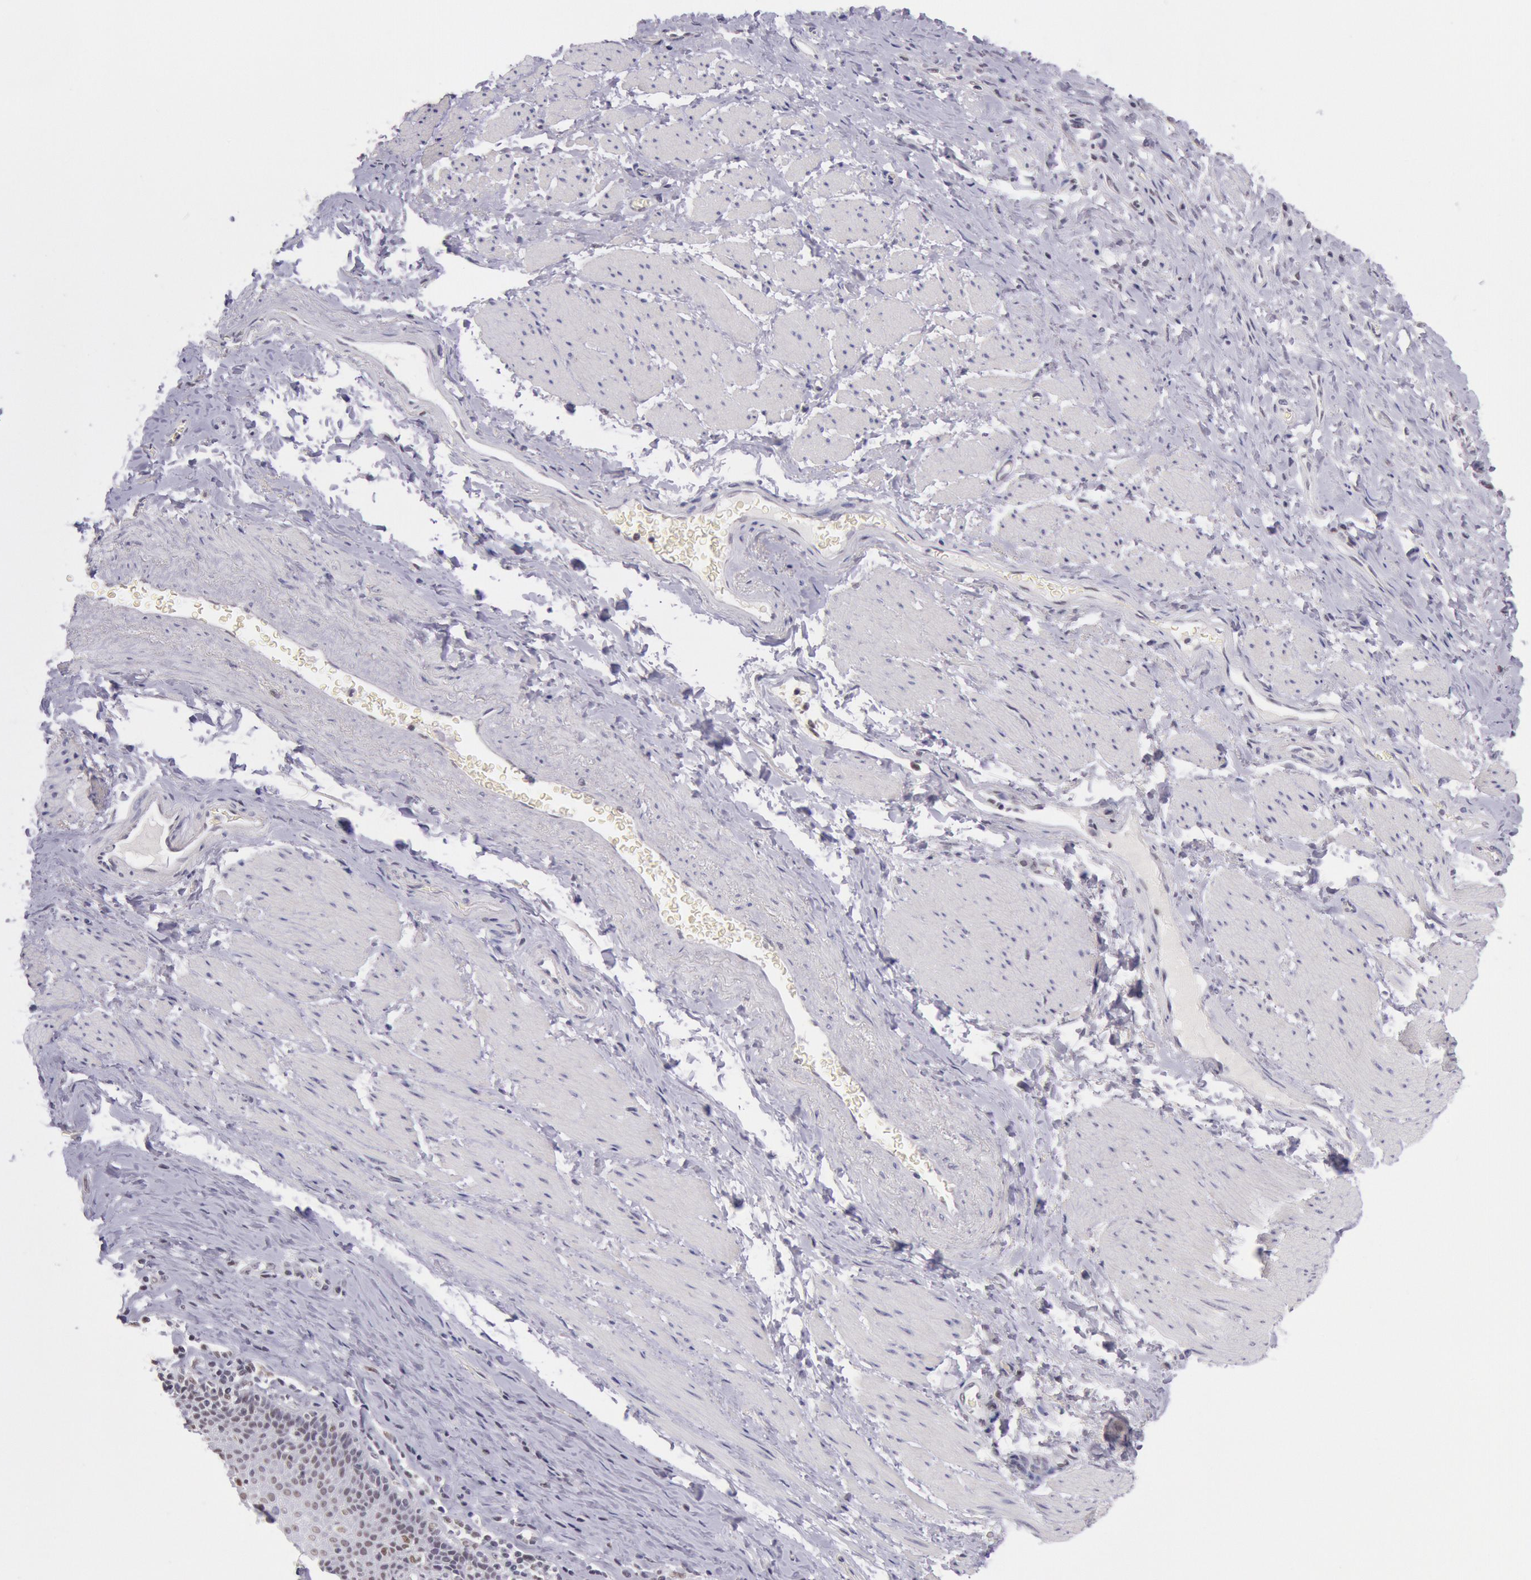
{"staining": {"intensity": "weak", "quantity": "<25%", "location": "nuclear"}, "tissue": "esophagus", "cell_type": "Squamous epithelial cells", "image_type": "normal", "snomed": [{"axis": "morphology", "description": "Normal tissue, NOS"}, {"axis": "topography", "description": "Esophagus"}], "caption": "Immunohistochemistry (IHC) histopathology image of benign esophagus: human esophagus stained with DAB (3,3'-diaminobenzidine) demonstrates no significant protein staining in squamous epithelial cells. (DAB immunohistochemistry with hematoxylin counter stain).", "gene": "TASL", "patient": {"sex": "female", "age": 61}}